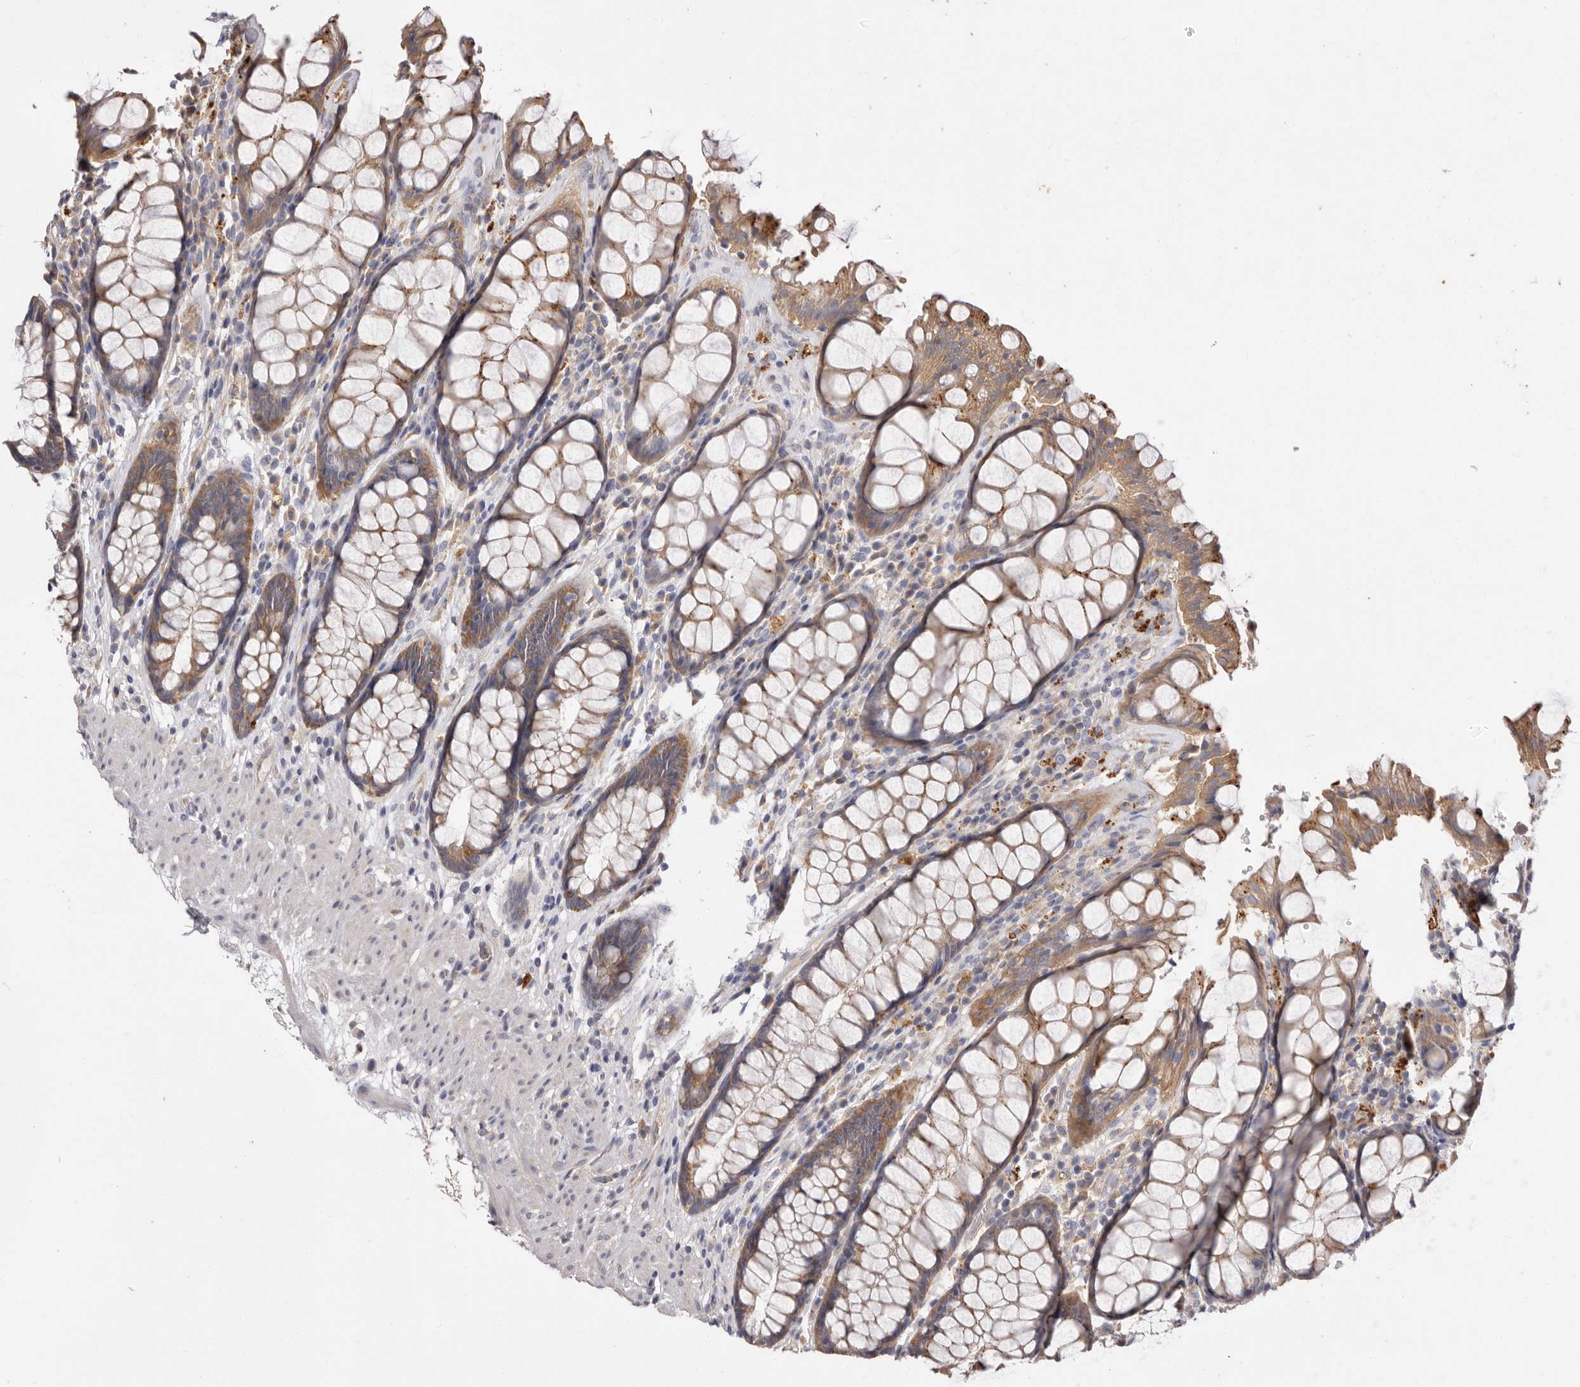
{"staining": {"intensity": "moderate", "quantity": ">75%", "location": "cytoplasmic/membranous"}, "tissue": "rectum", "cell_type": "Glandular cells", "image_type": "normal", "snomed": [{"axis": "morphology", "description": "Normal tissue, NOS"}, {"axis": "topography", "description": "Rectum"}], "caption": "Immunohistochemistry (IHC) of benign rectum exhibits medium levels of moderate cytoplasmic/membranous expression in about >75% of glandular cells.", "gene": "FAM167B", "patient": {"sex": "male", "age": 64}}